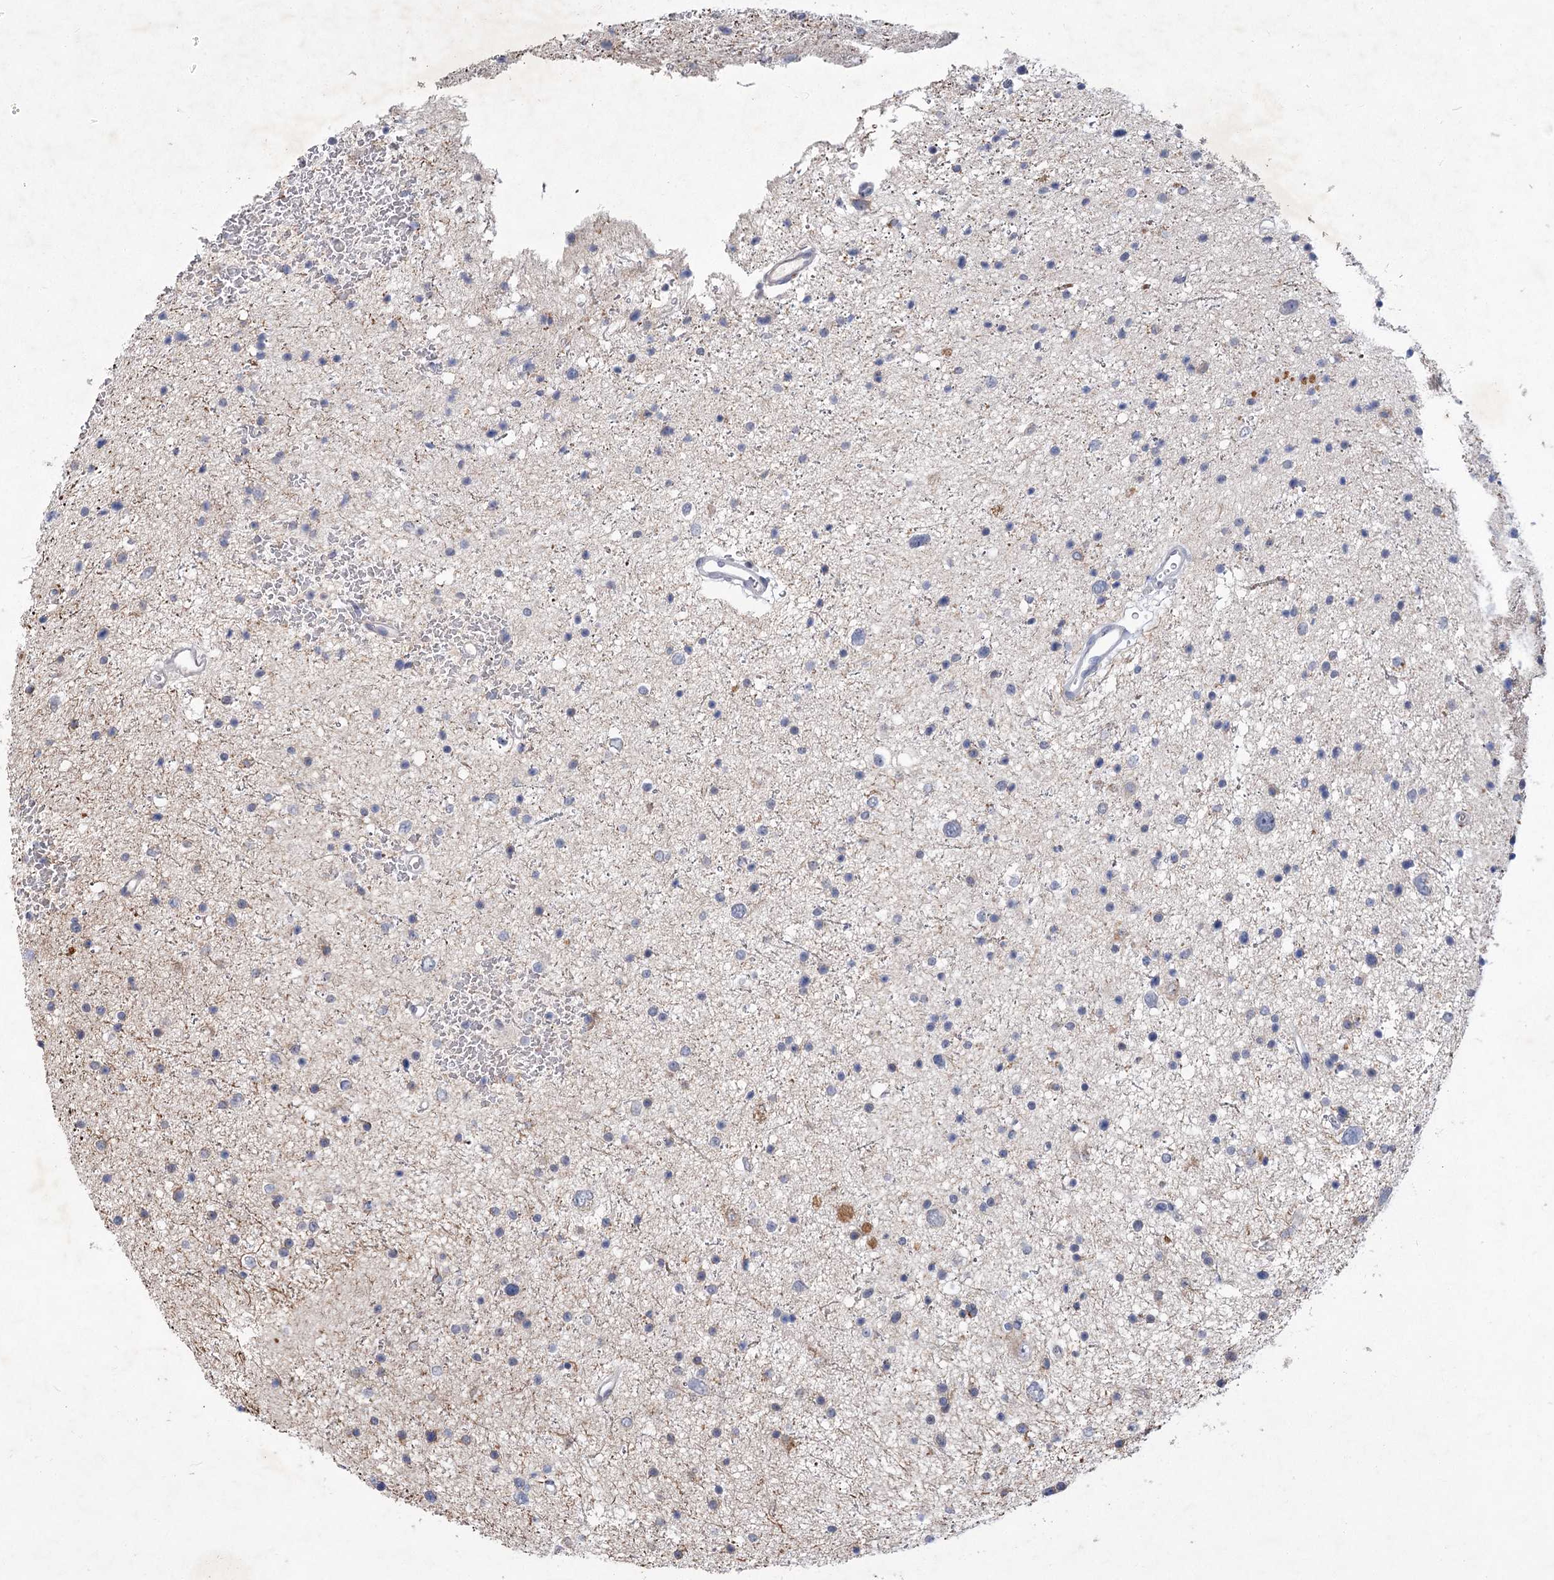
{"staining": {"intensity": "negative", "quantity": "none", "location": "none"}, "tissue": "glioma", "cell_type": "Tumor cells", "image_type": "cancer", "snomed": [{"axis": "morphology", "description": "Glioma, malignant, Low grade"}, {"axis": "topography", "description": "Brain"}], "caption": "This is an IHC histopathology image of malignant glioma (low-grade). There is no expression in tumor cells.", "gene": "GCNT4", "patient": {"sex": "female", "age": 37}}